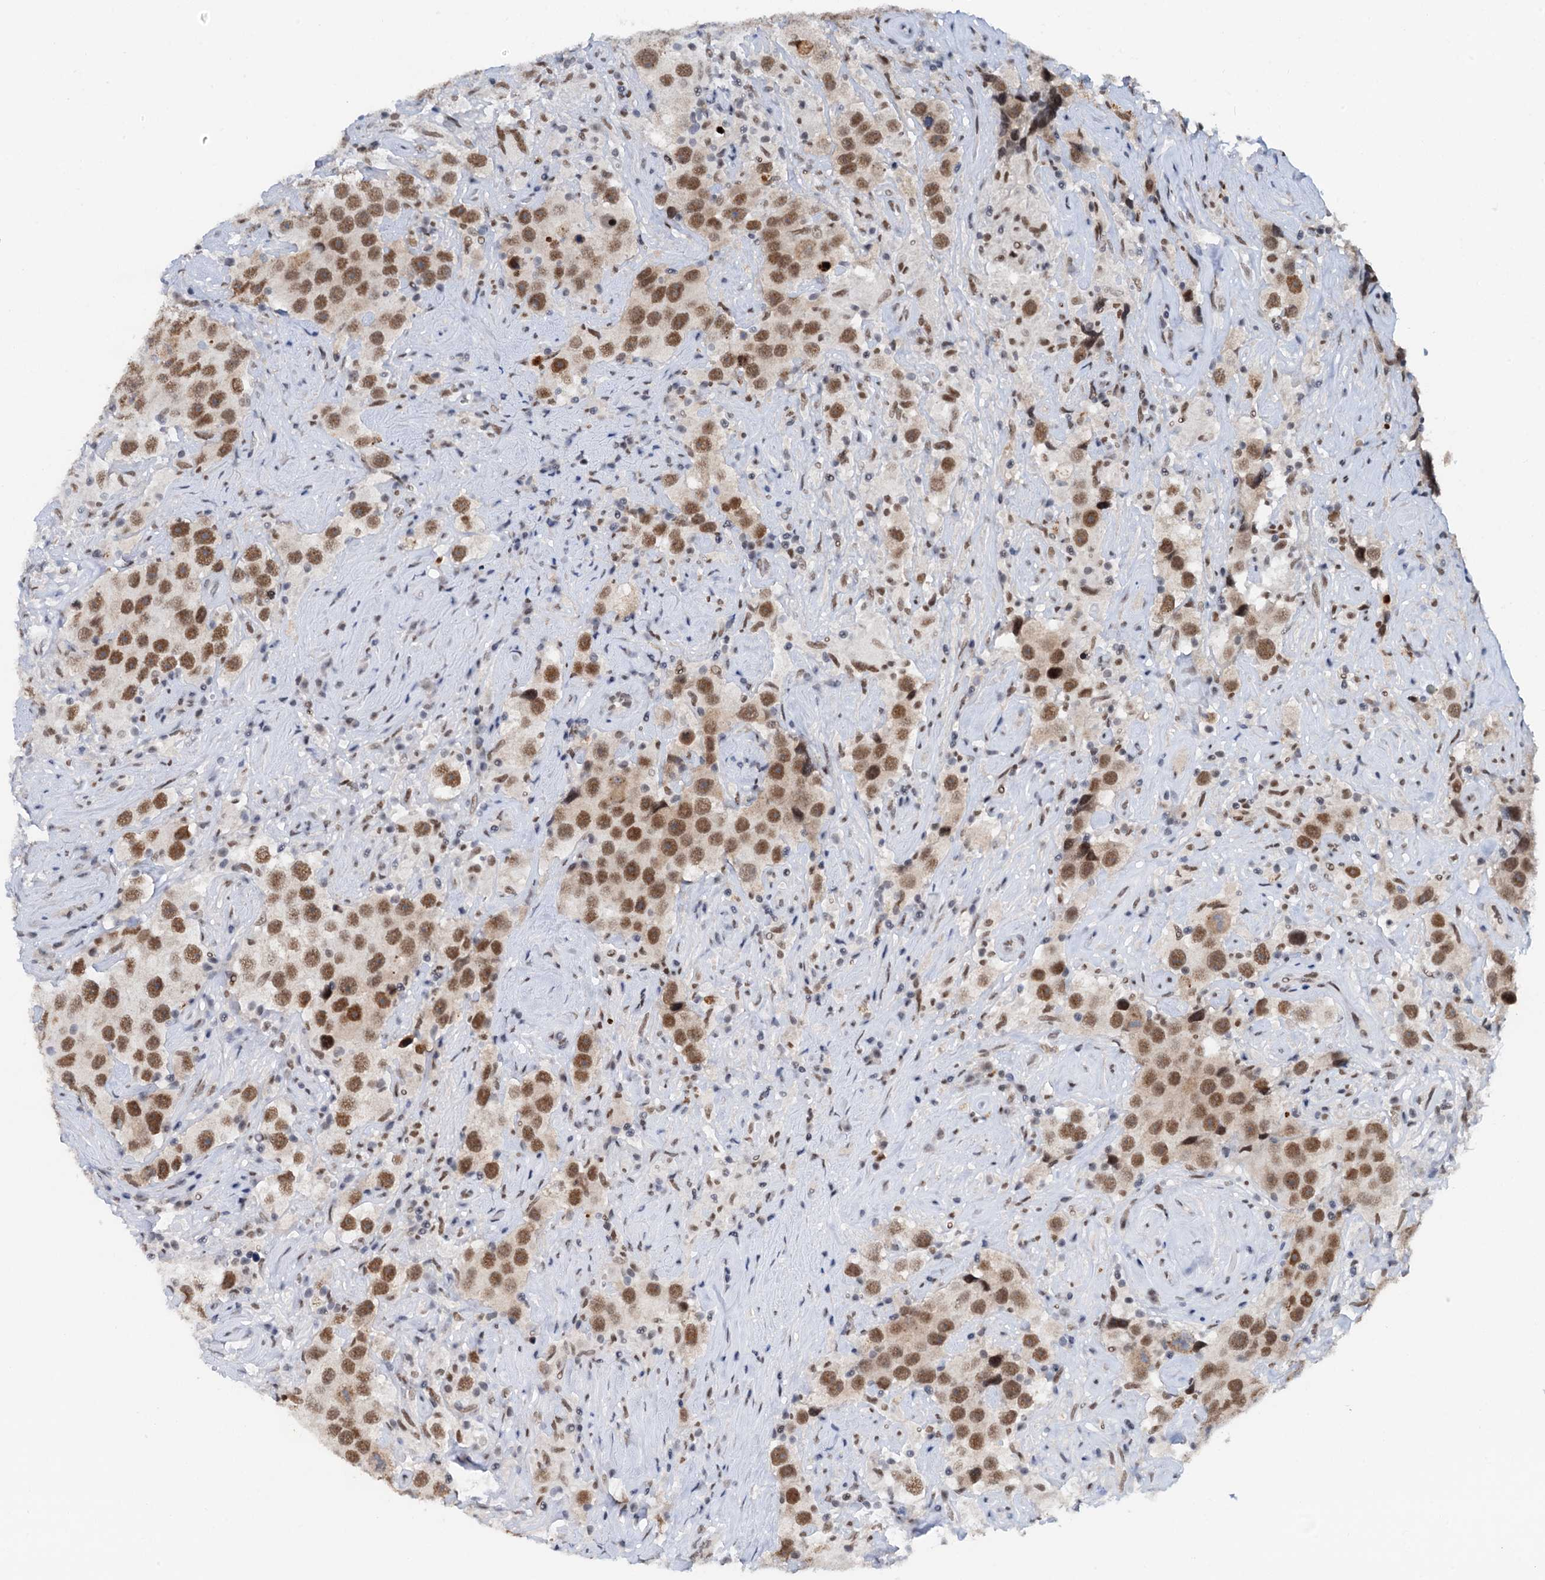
{"staining": {"intensity": "moderate", "quantity": ">75%", "location": "nuclear"}, "tissue": "testis cancer", "cell_type": "Tumor cells", "image_type": "cancer", "snomed": [{"axis": "morphology", "description": "Seminoma, NOS"}, {"axis": "topography", "description": "Testis"}], "caption": "Seminoma (testis) stained with a protein marker shows moderate staining in tumor cells.", "gene": "SNRPD1", "patient": {"sex": "male", "age": 49}}